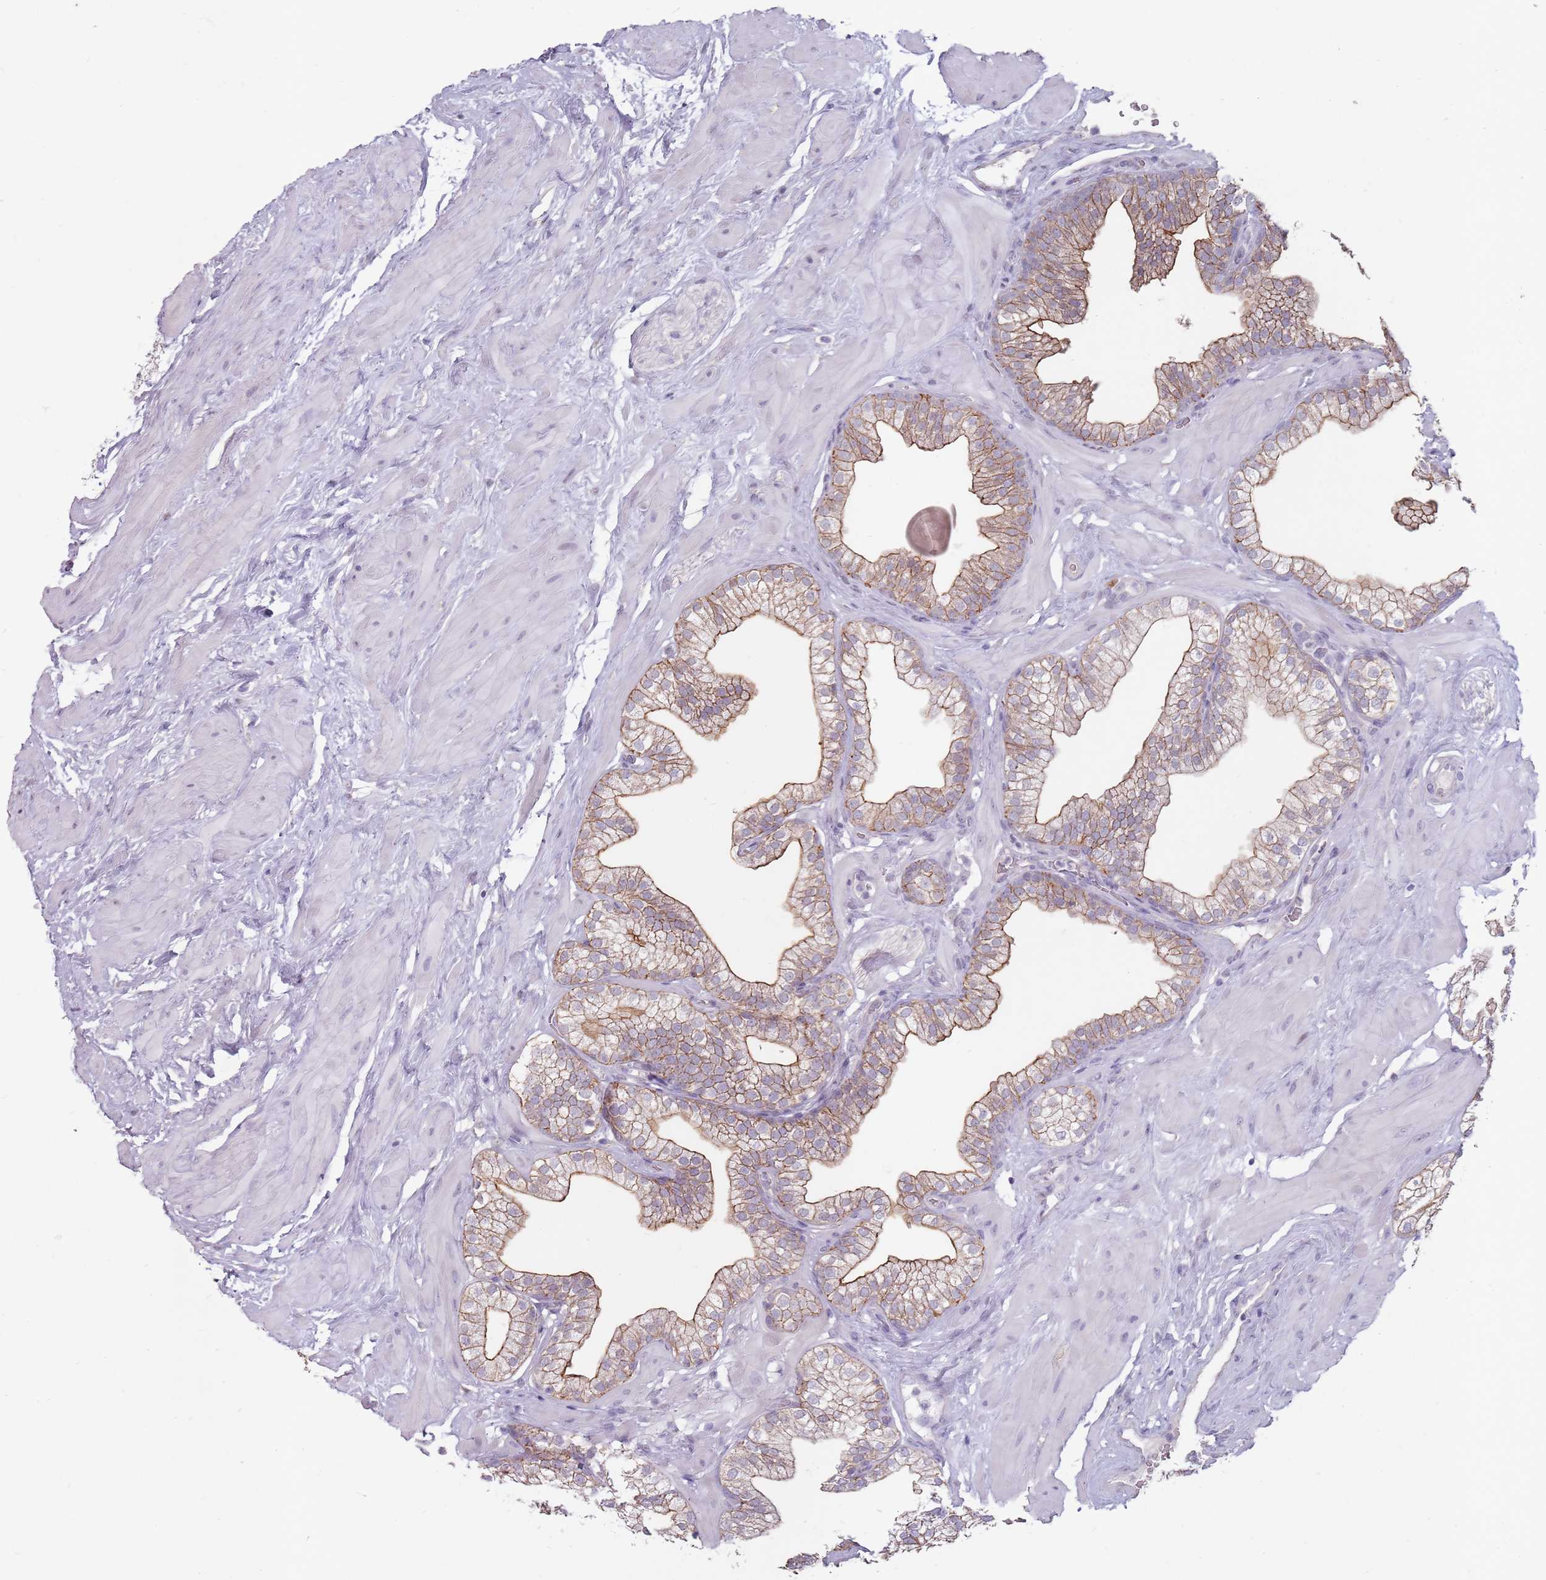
{"staining": {"intensity": "moderate", "quantity": "25%-75%", "location": "cytoplasmic/membranous"}, "tissue": "prostate", "cell_type": "Glandular cells", "image_type": "normal", "snomed": [{"axis": "morphology", "description": "Normal tissue, NOS"}, {"axis": "morphology", "description": "Urothelial carcinoma, Low grade"}, {"axis": "topography", "description": "Urinary bladder"}, {"axis": "topography", "description": "Prostate"}], "caption": "DAB (3,3'-diaminobenzidine) immunohistochemical staining of benign human prostate shows moderate cytoplasmic/membranous protein staining in approximately 25%-75% of glandular cells. (DAB IHC with brightfield microscopy, high magnification).", "gene": "STYK1", "patient": {"sex": "male", "age": 60}}